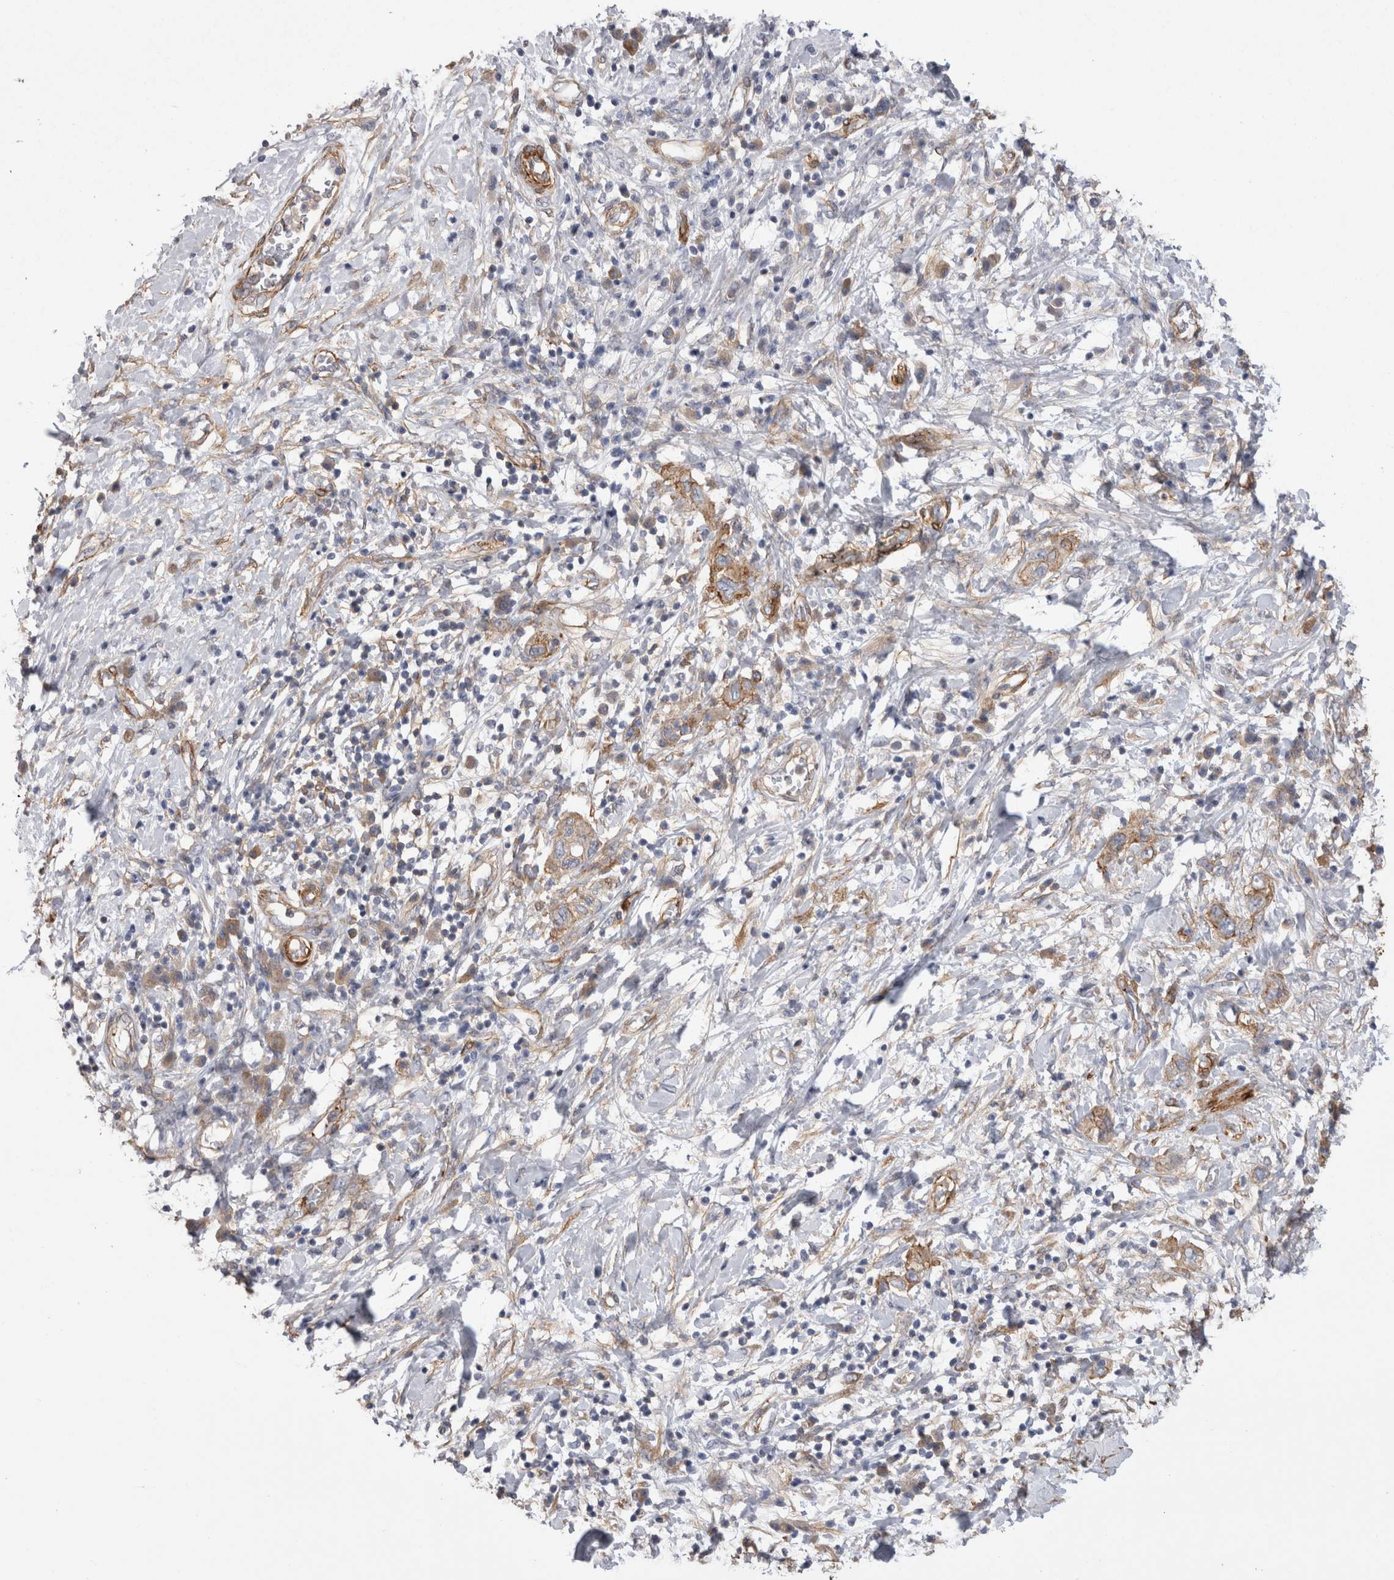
{"staining": {"intensity": "moderate", "quantity": "<25%", "location": "cytoplasmic/membranous"}, "tissue": "pancreatic cancer", "cell_type": "Tumor cells", "image_type": "cancer", "snomed": [{"axis": "morphology", "description": "Adenocarcinoma, NOS"}, {"axis": "topography", "description": "Pancreas"}], "caption": "Protein staining shows moderate cytoplasmic/membranous expression in about <25% of tumor cells in pancreatic adenocarcinoma.", "gene": "EPRS1", "patient": {"sex": "female", "age": 73}}